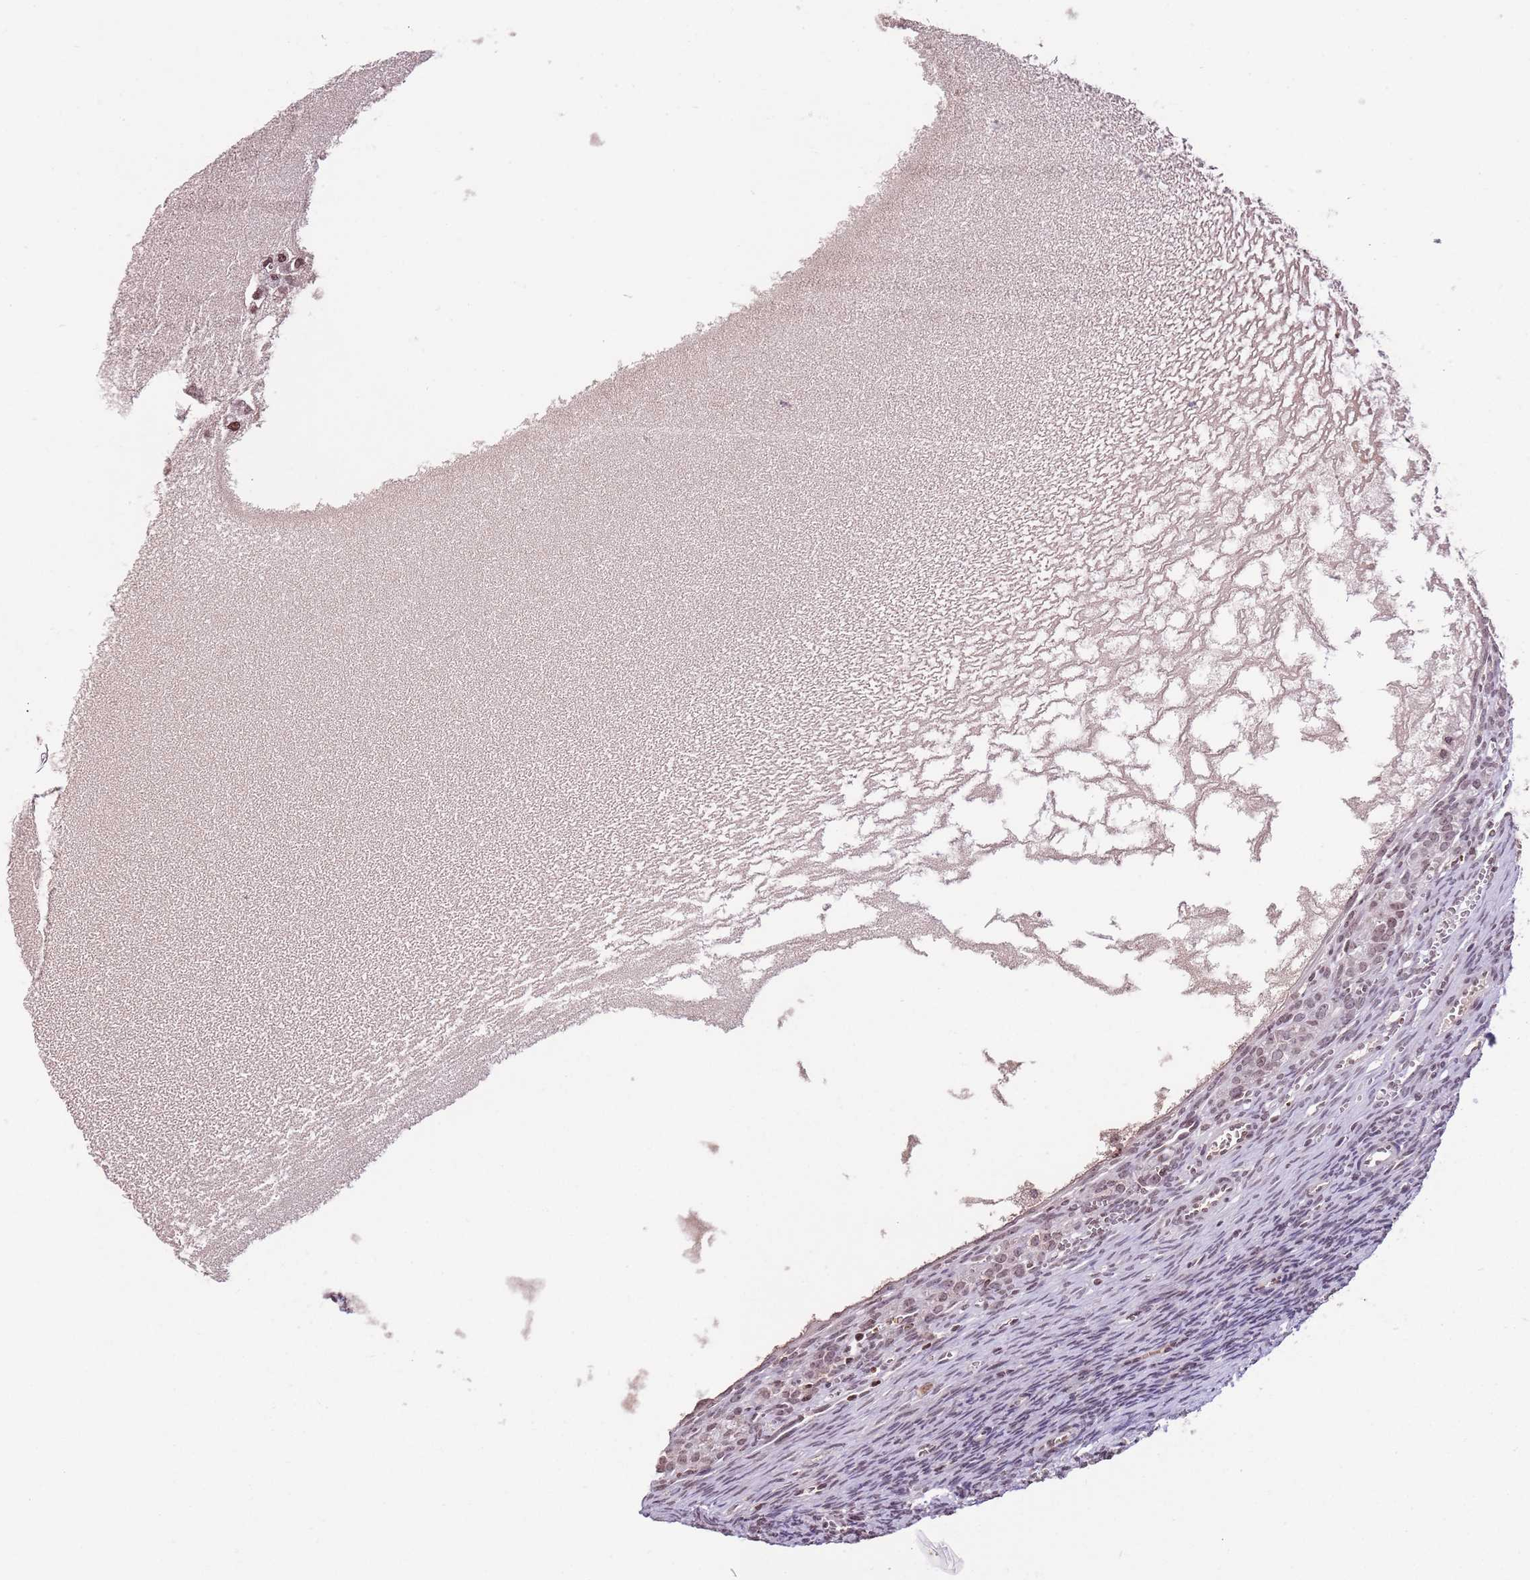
{"staining": {"intensity": "weak", "quantity": "25%-75%", "location": "nuclear"}, "tissue": "ovary", "cell_type": "Ovarian stroma cells", "image_type": "normal", "snomed": [{"axis": "morphology", "description": "Normal tissue, NOS"}, {"axis": "topography", "description": "Ovary"}], "caption": "Brown immunohistochemical staining in normal ovary demonstrates weak nuclear staining in approximately 25%-75% of ovarian stroma cells. (IHC, brightfield microscopy, high magnification).", "gene": "KPNA3", "patient": {"sex": "female", "age": 39}}